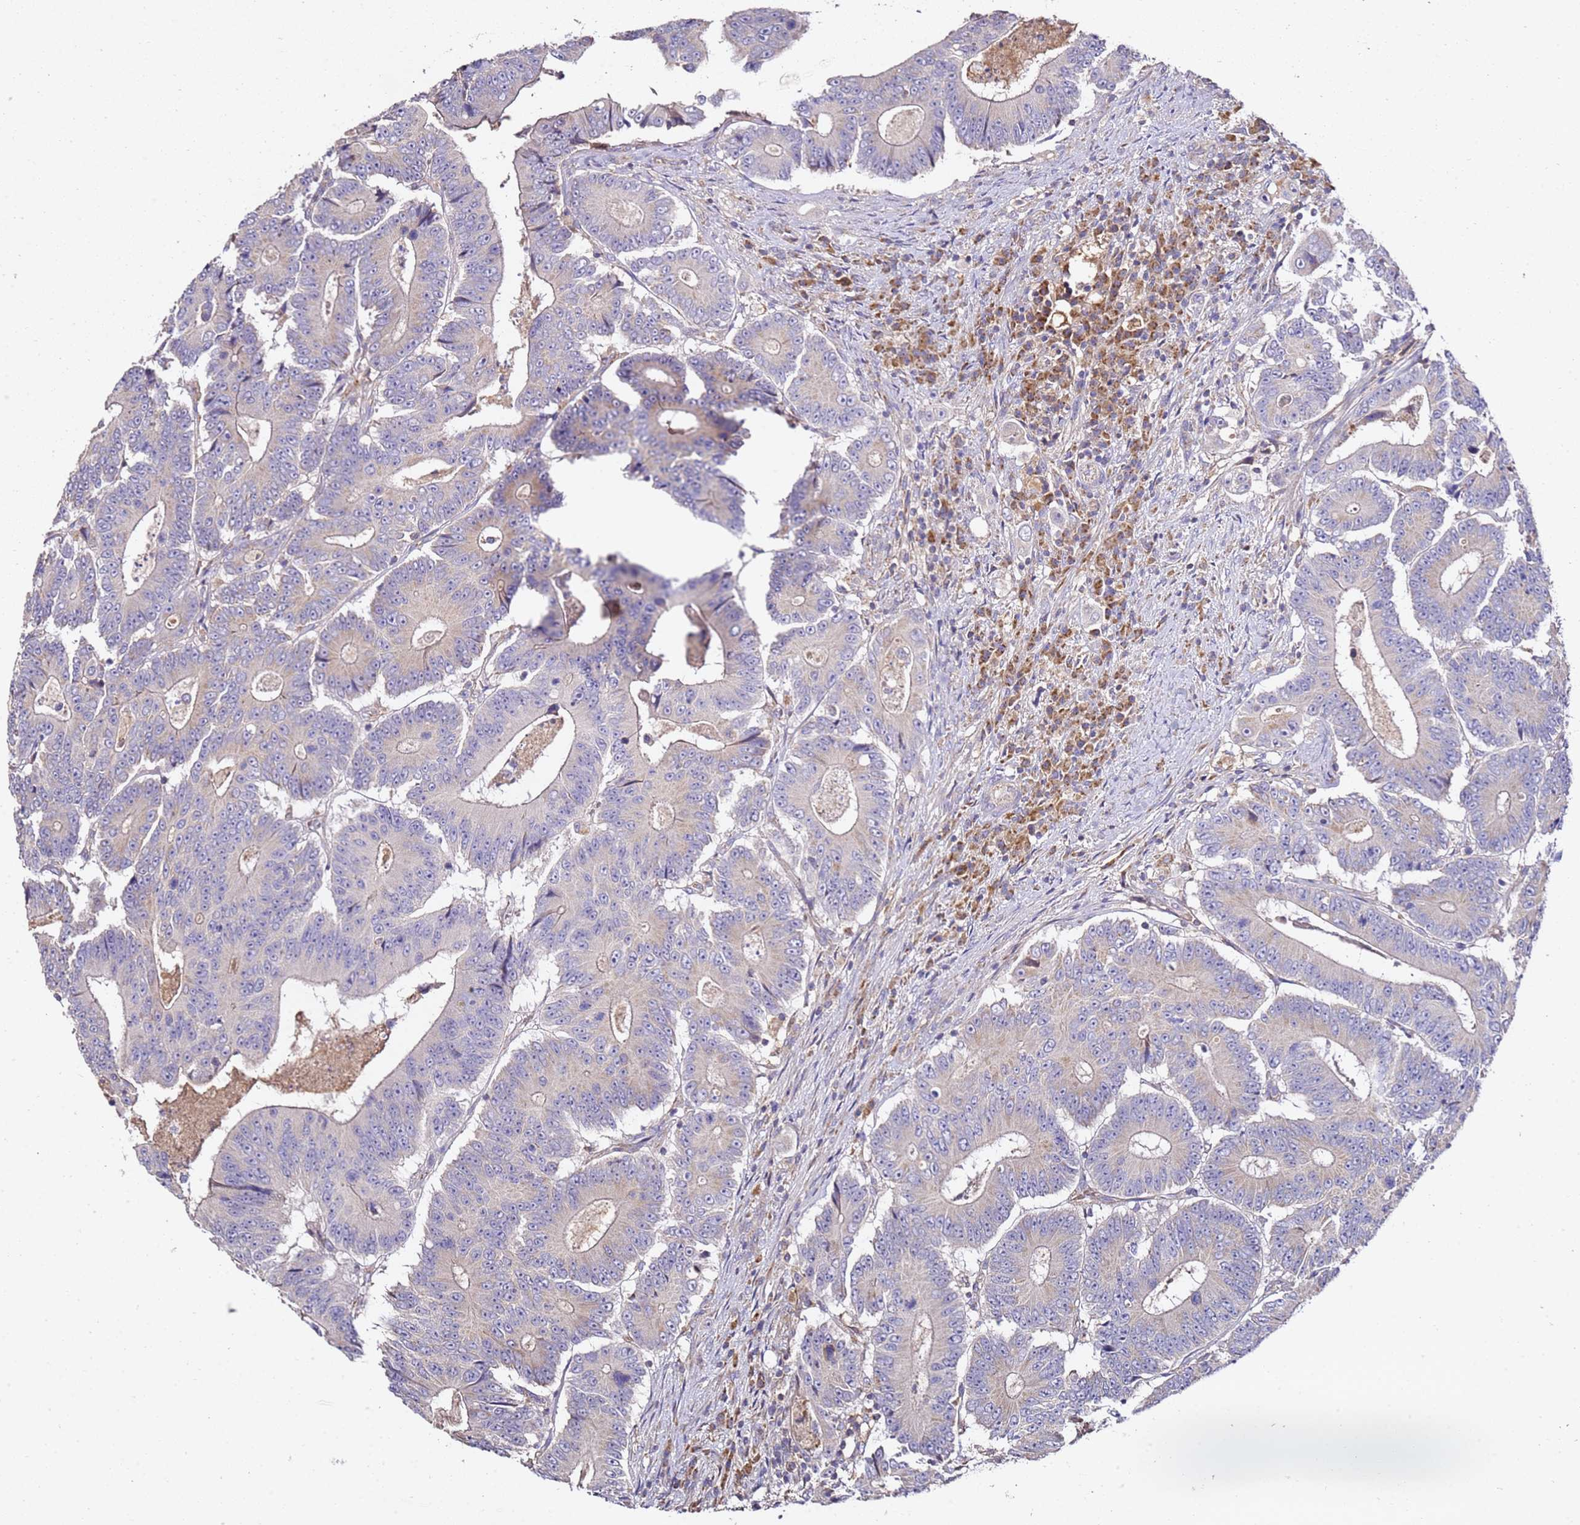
{"staining": {"intensity": "weak", "quantity": "<25%", "location": "cytoplasmic/membranous"}, "tissue": "colorectal cancer", "cell_type": "Tumor cells", "image_type": "cancer", "snomed": [{"axis": "morphology", "description": "Adenocarcinoma, NOS"}, {"axis": "topography", "description": "Colon"}], "caption": "High magnification brightfield microscopy of adenocarcinoma (colorectal) stained with DAB (brown) and counterstained with hematoxylin (blue): tumor cells show no significant staining.", "gene": "OR2B11", "patient": {"sex": "male", "age": 83}}